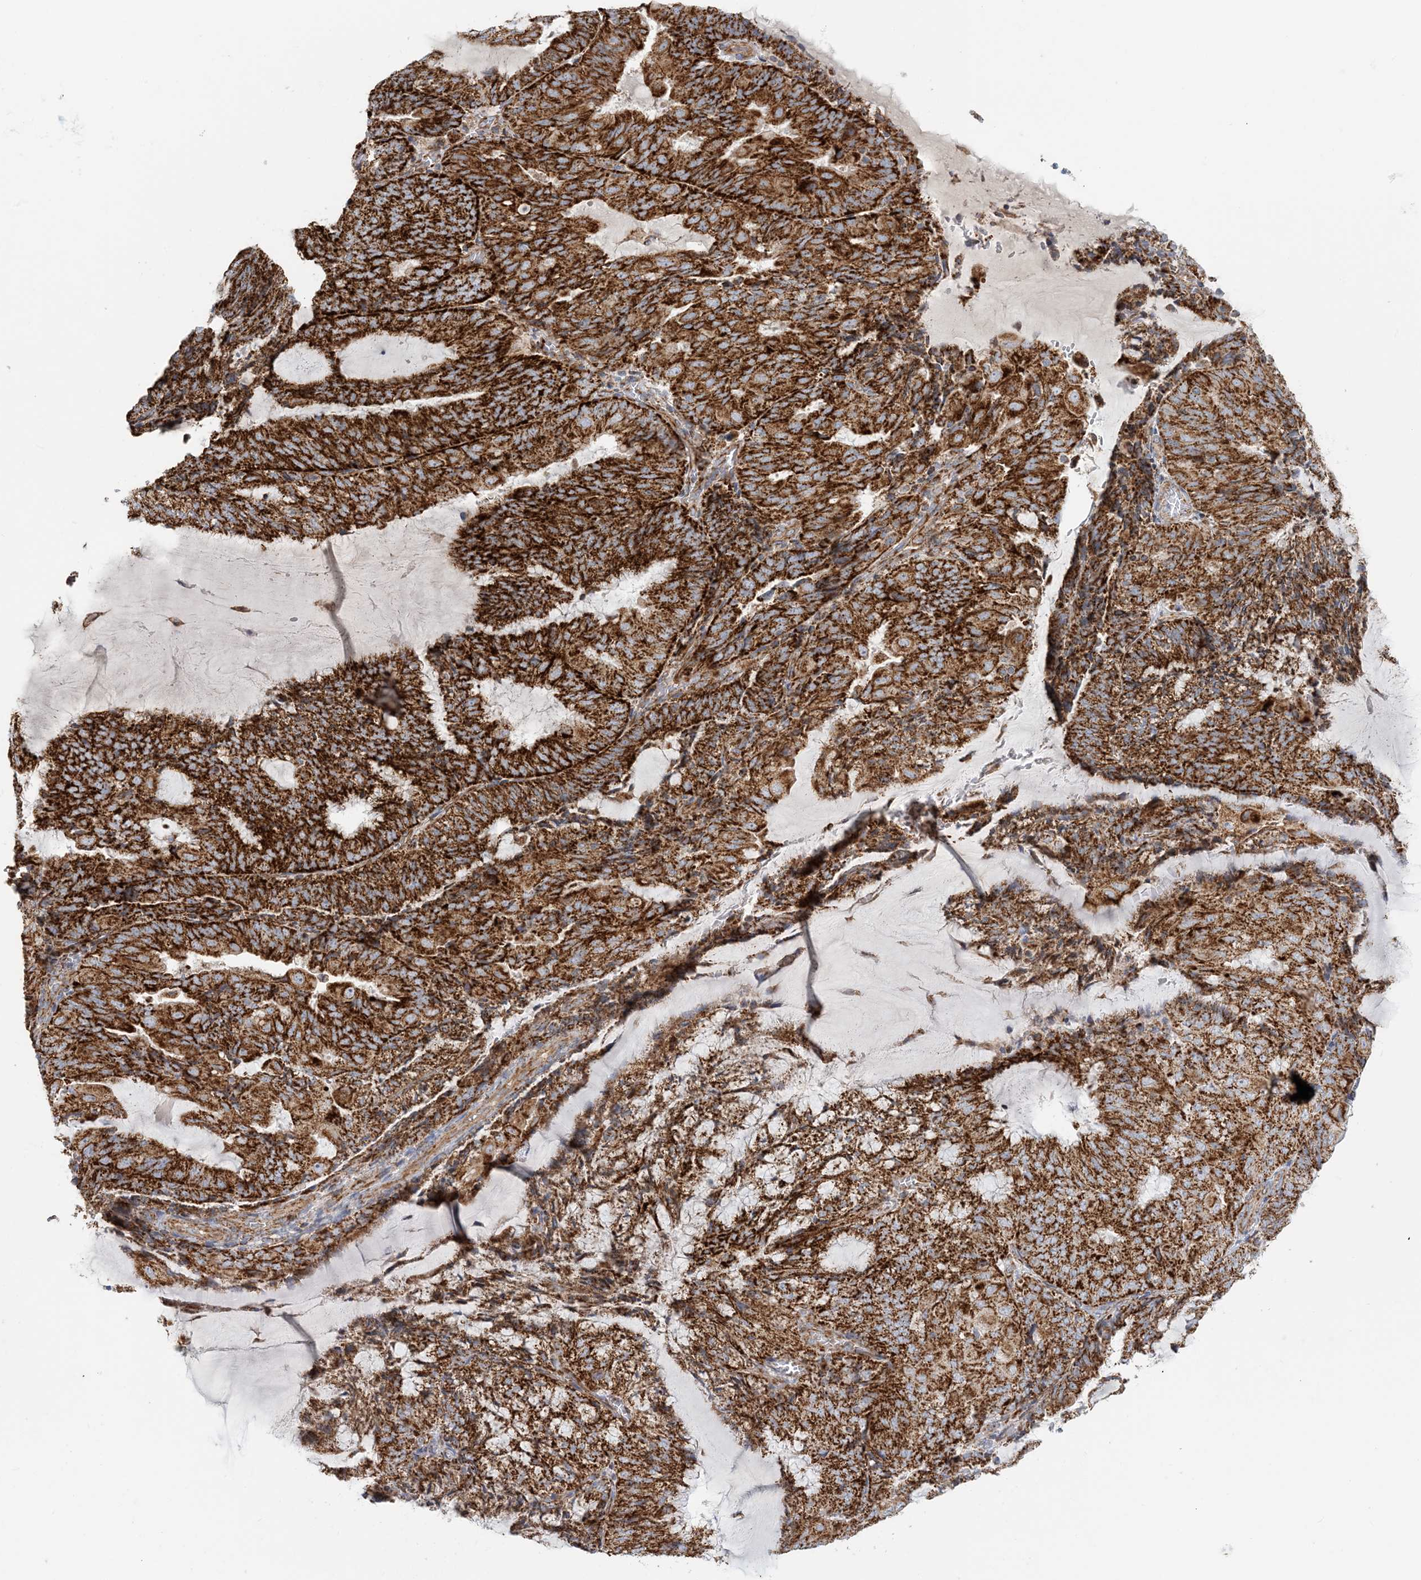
{"staining": {"intensity": "strong", "quantity": ">75%", "location": "cytoplasmic/membranous"}, "tissue": "endometrial cancer", "cell_type": "Tumor cells", "image_type": "cancer", "snomed": [{"axis": "morphology", "description": "Adenocarcinoma, NOS"}, {"axis": "topography", "description": "Endometrium"}], "caption": "Approximately >75% of tumor cells in human endometrial adenocarcinoma reveal strong cytoplasmic/membranous protein staining as visualized by brown immunohistochemical staining.", "gene": "COA3", "patient": {"sex": "female", "age": 81}}